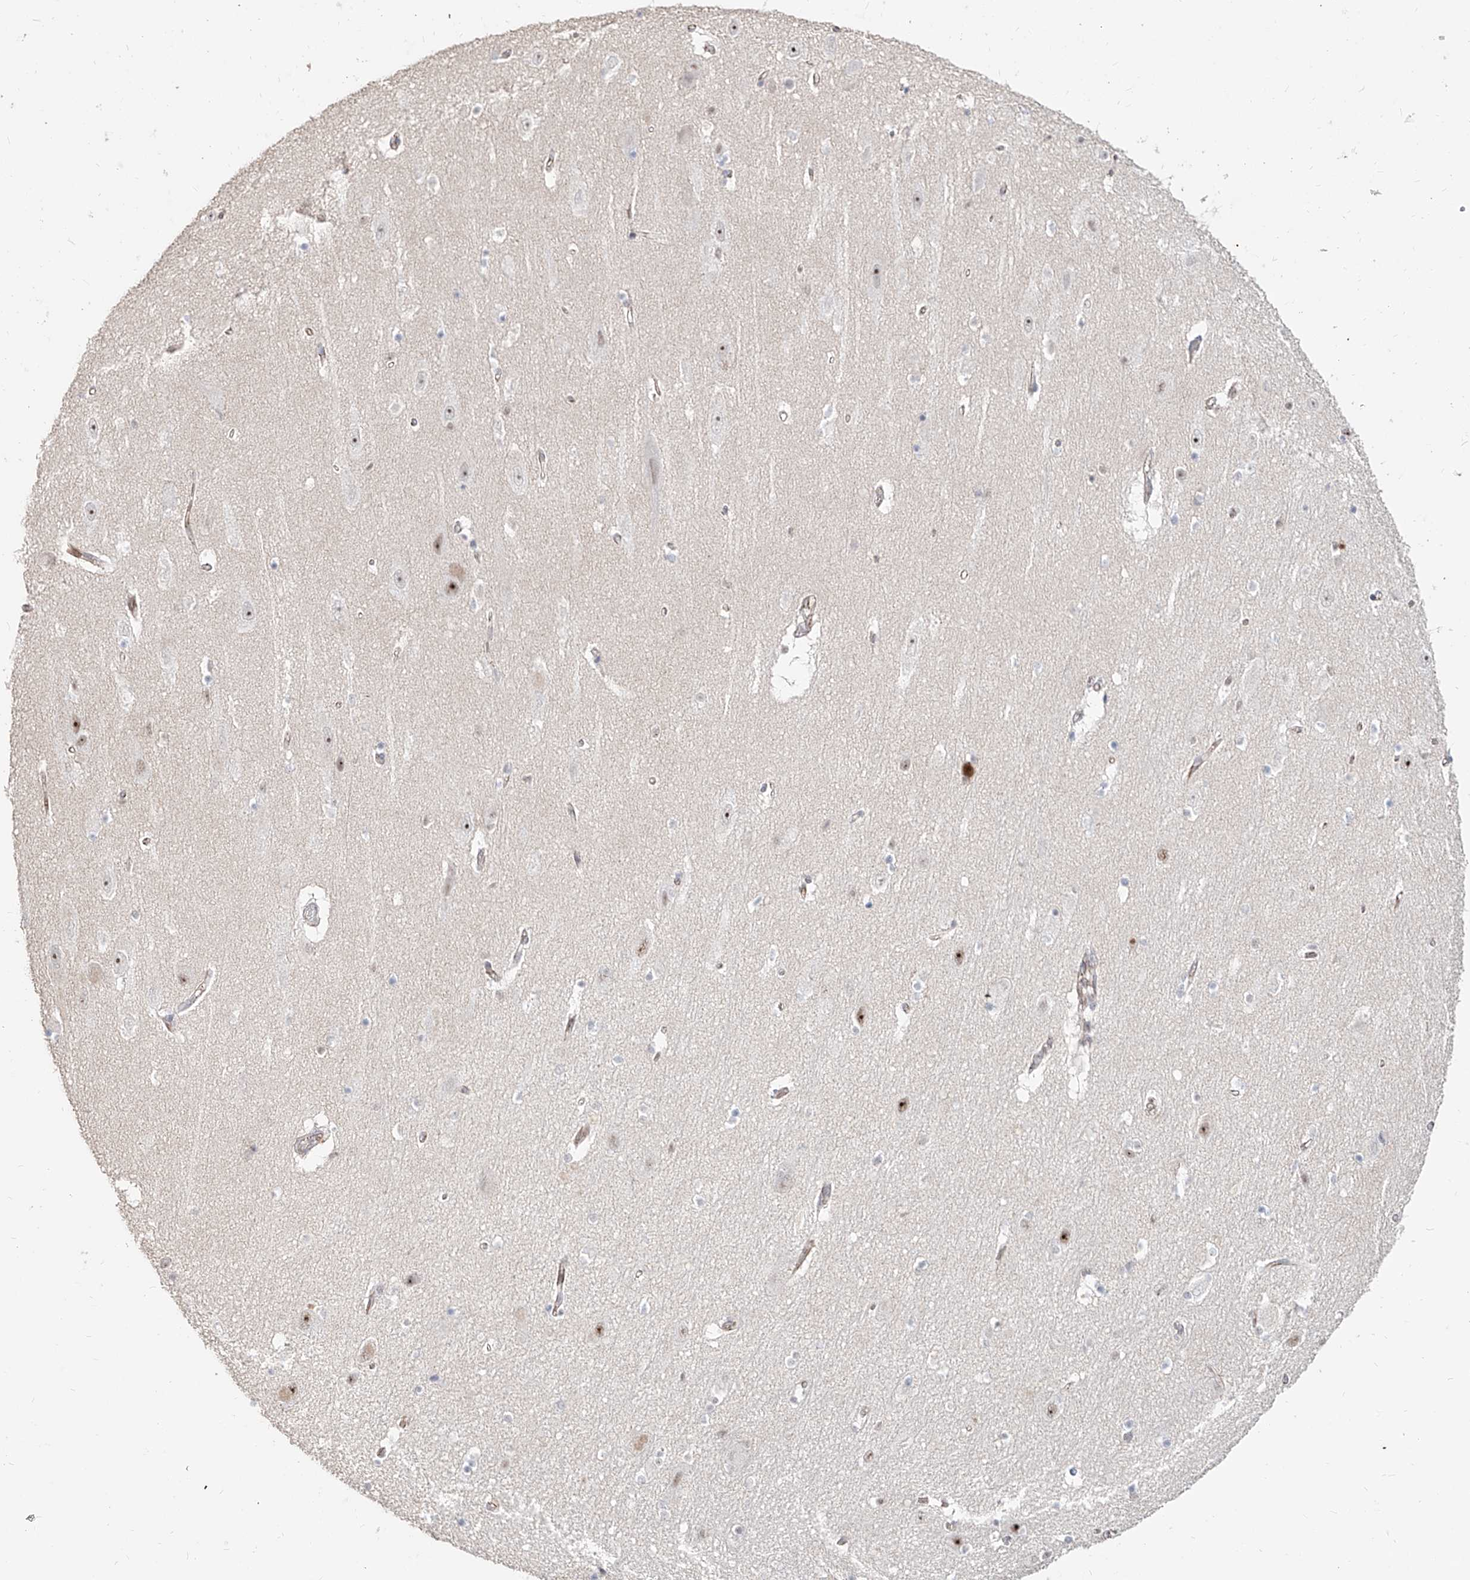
{"staining": {"intensity": "negative", "quantity": "none", "location": "none"}, "tissue": "hippocampus", "cell_type": "Glial cells", "image_type": "normal", "snomed": [{"axis": "morphology", "description": "Normal tissue, NOS"}, {"axis": "topography", "description": "Hippocampus"}], "caption": "The IHC micrograph has no significant expression in glial cells of hippocampus. The staining was performed using DAB to visualize the protein expression in brown, while the nuclei were stained in blue with hematoxylin (Magnification: 20x).", "gene": "ZNF710", "patient": {"sex": "female", "age": 54}}